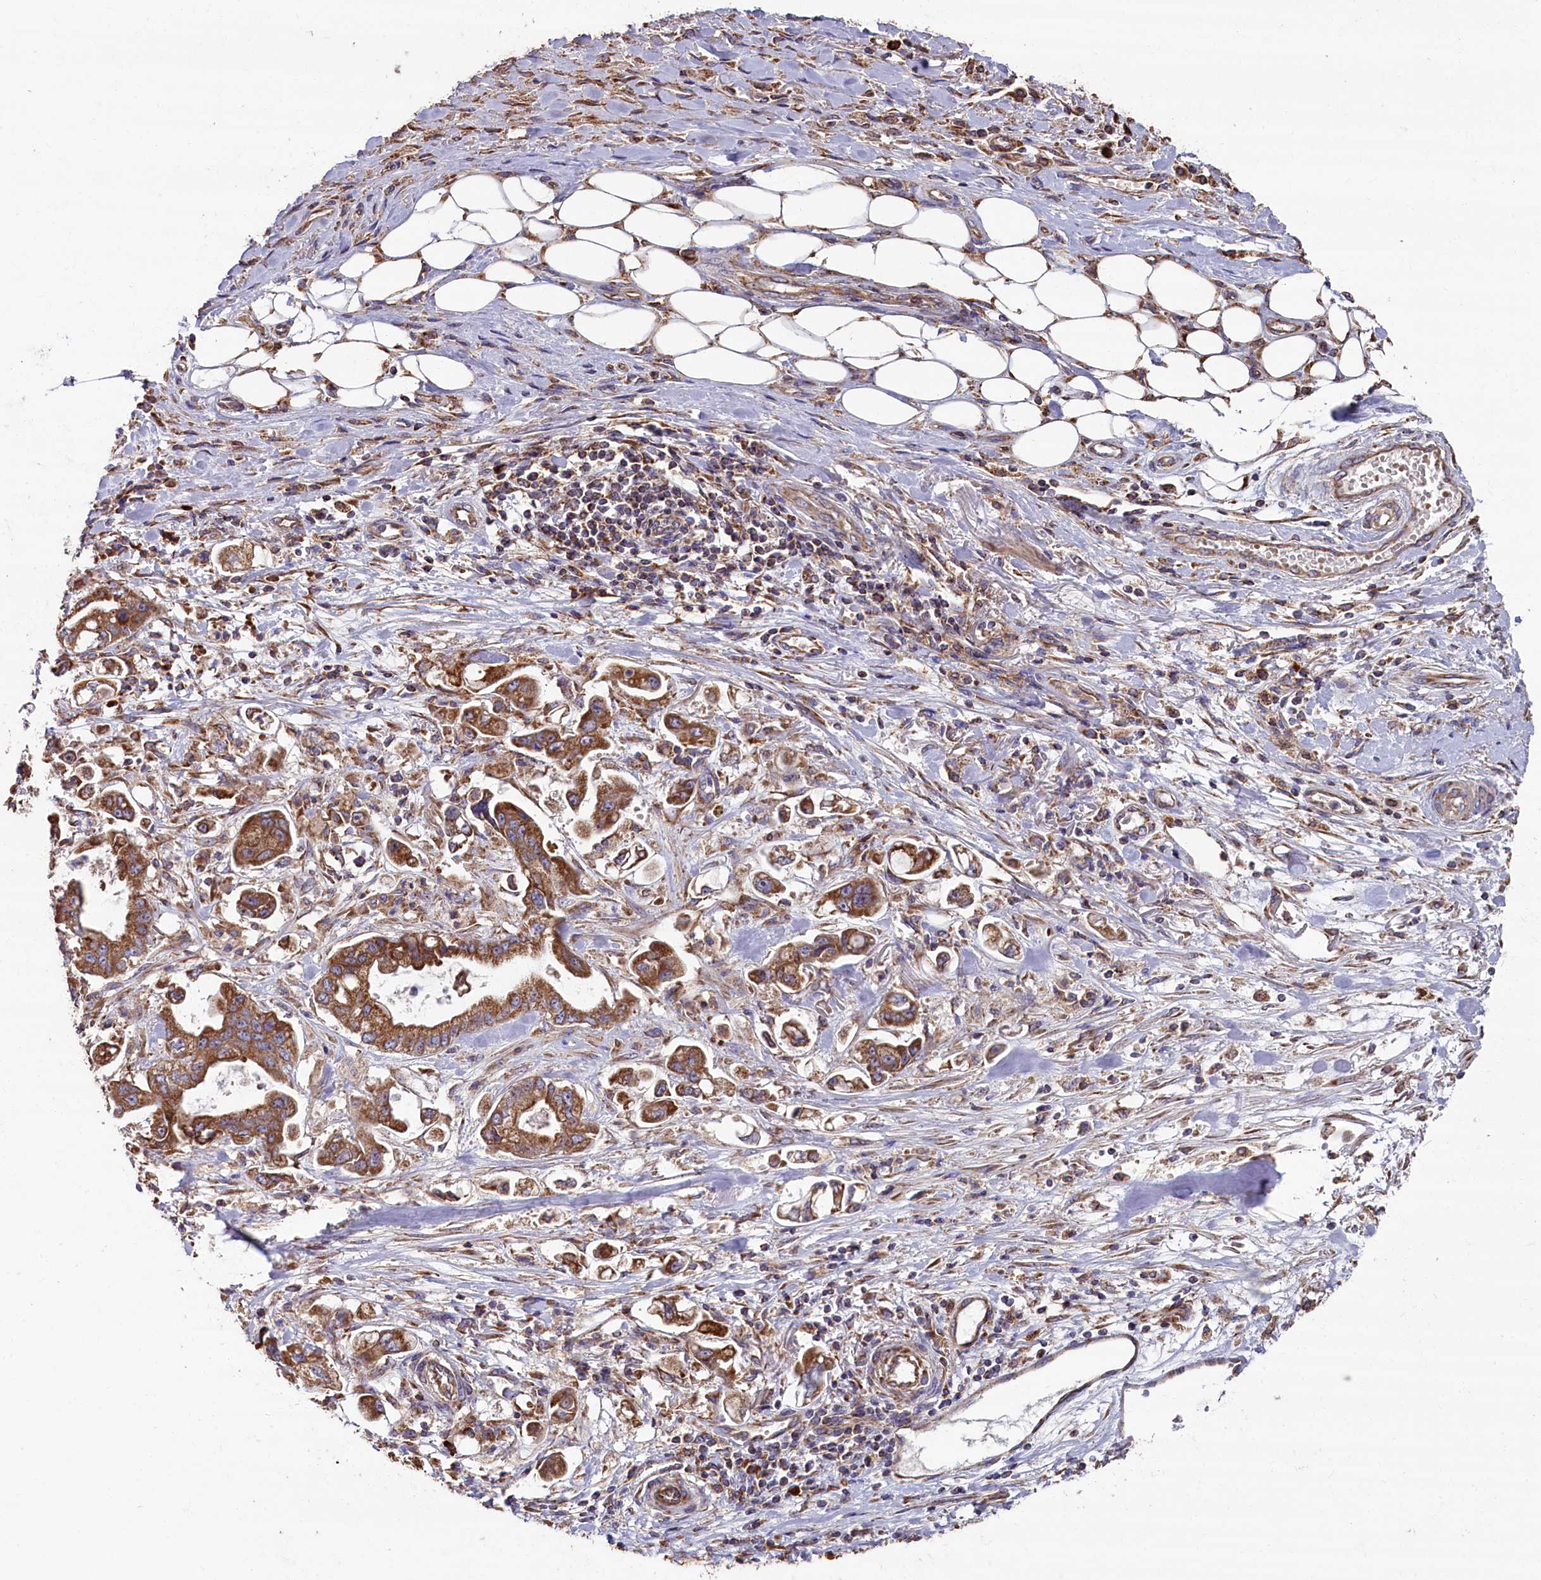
{"staining": {"intensity": "moderate", "quantity": ">75%", "location": "cytoplasmic/membranous"}, "tissue": "stomach cancer", "cell_type": "Tumor cells", "image_type": "cancer", "snomed": [{"axis": "morphology", "description": "Adenocarcinoma, NOS"}, {"axis": "topography", "description": "Stomach"}], "caption": "Immunohistochemical staining of human stomach cancer displays medium levels of moderate cytoplasmic/membranous protein expression in approximately >75% of tumor cells.", "gene": "ZSWIM1", "patient": {"sex": "male", "age": 62}}